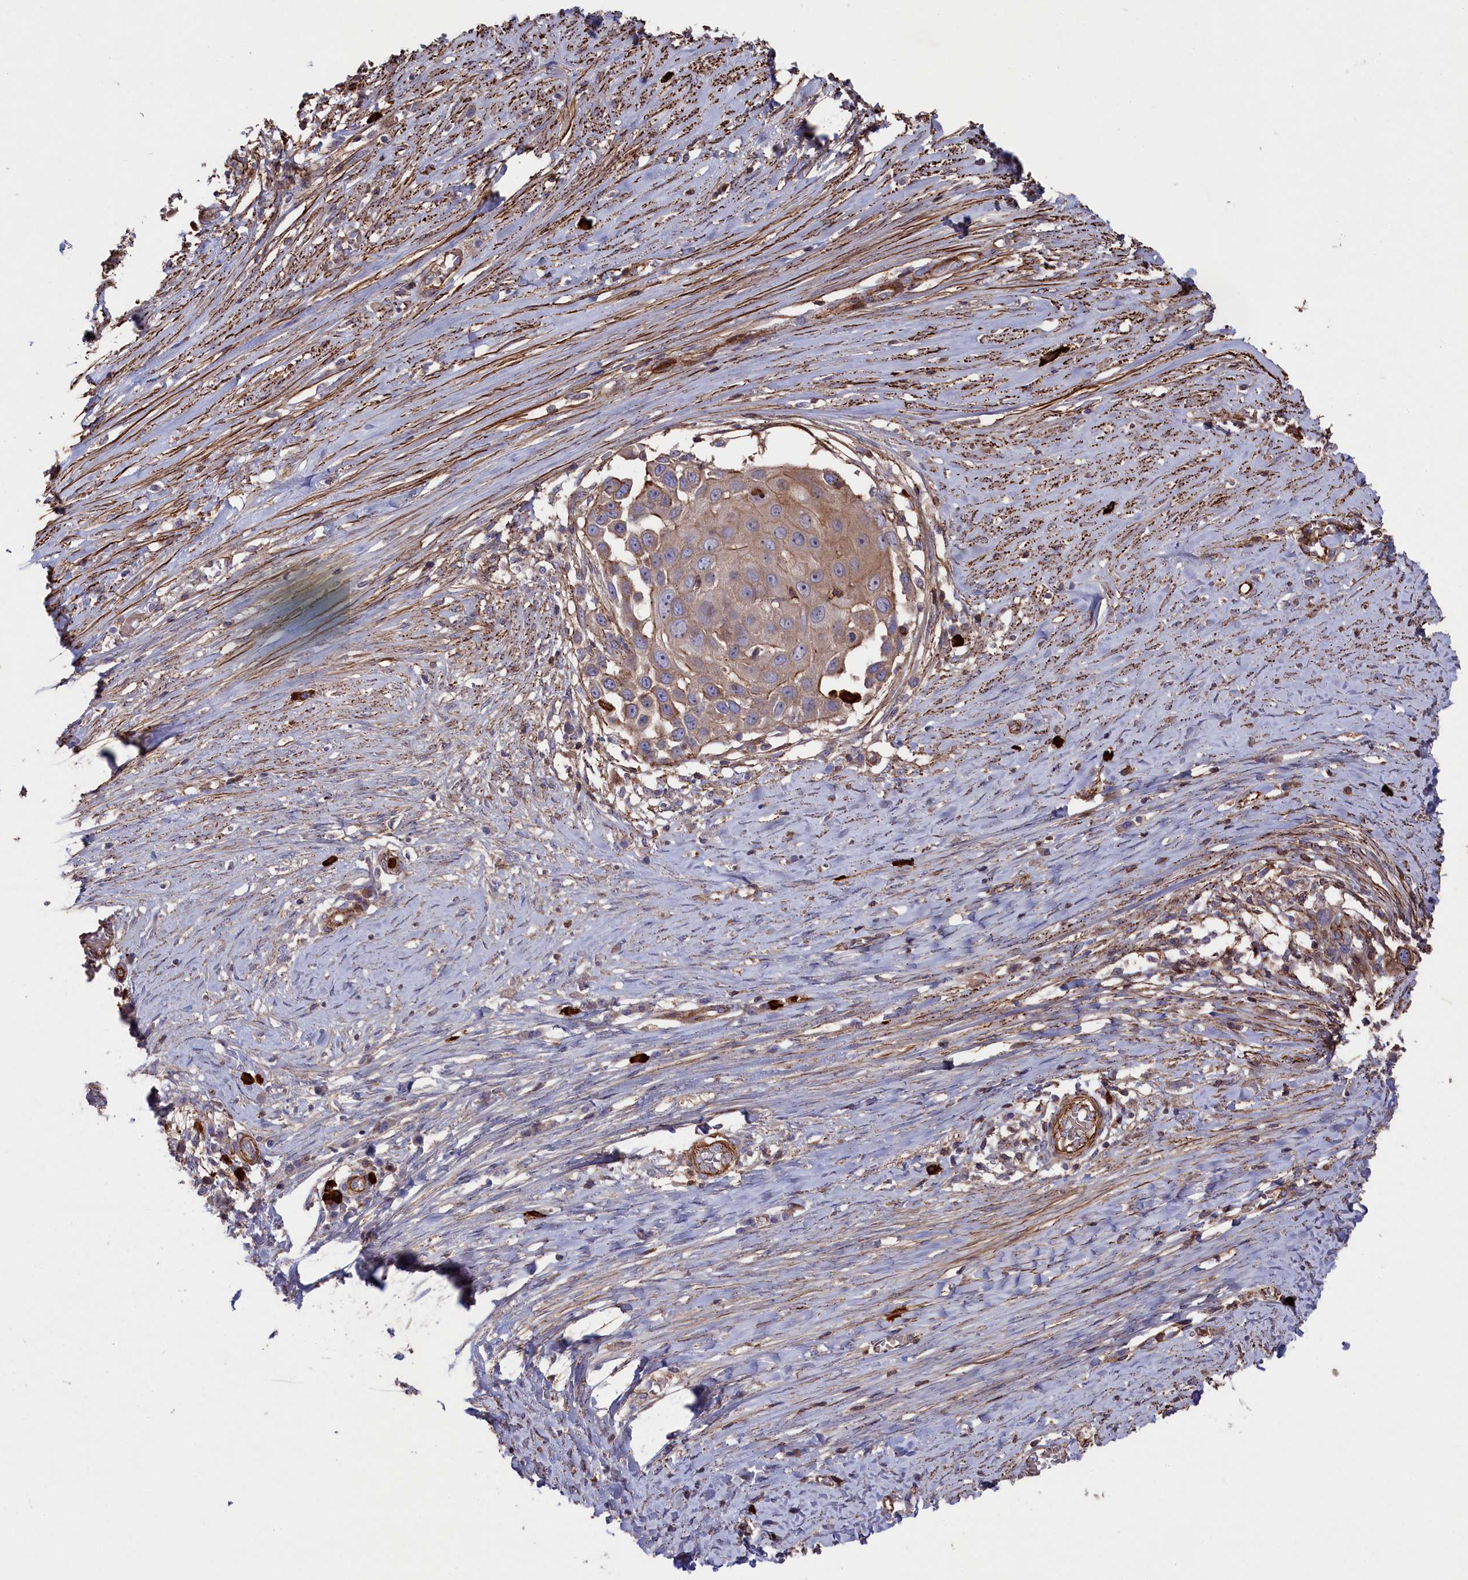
{"staining": {"intensity": "weak", "quantity": ">75%", "location": "cytoplasmic/membranous"}, "tissue": "skin cancer", "cell_type": "Tumor cells", "image_type": "cancer", "snomed": [{"axis": "morphology", "description": "Squamous cell carcinoma, NOS"}, {"axis": "topography", "description": "Skin"}], "caption": "DAB immunohistochemical staining of human skin cancer (squamous cell carcinoma) exhibits weak cytoplasmic/membranous protein staining in approximately >75% of tumor cells.", "gene": "RAPSN", "patient": {"sex": "female", "age": 44}}